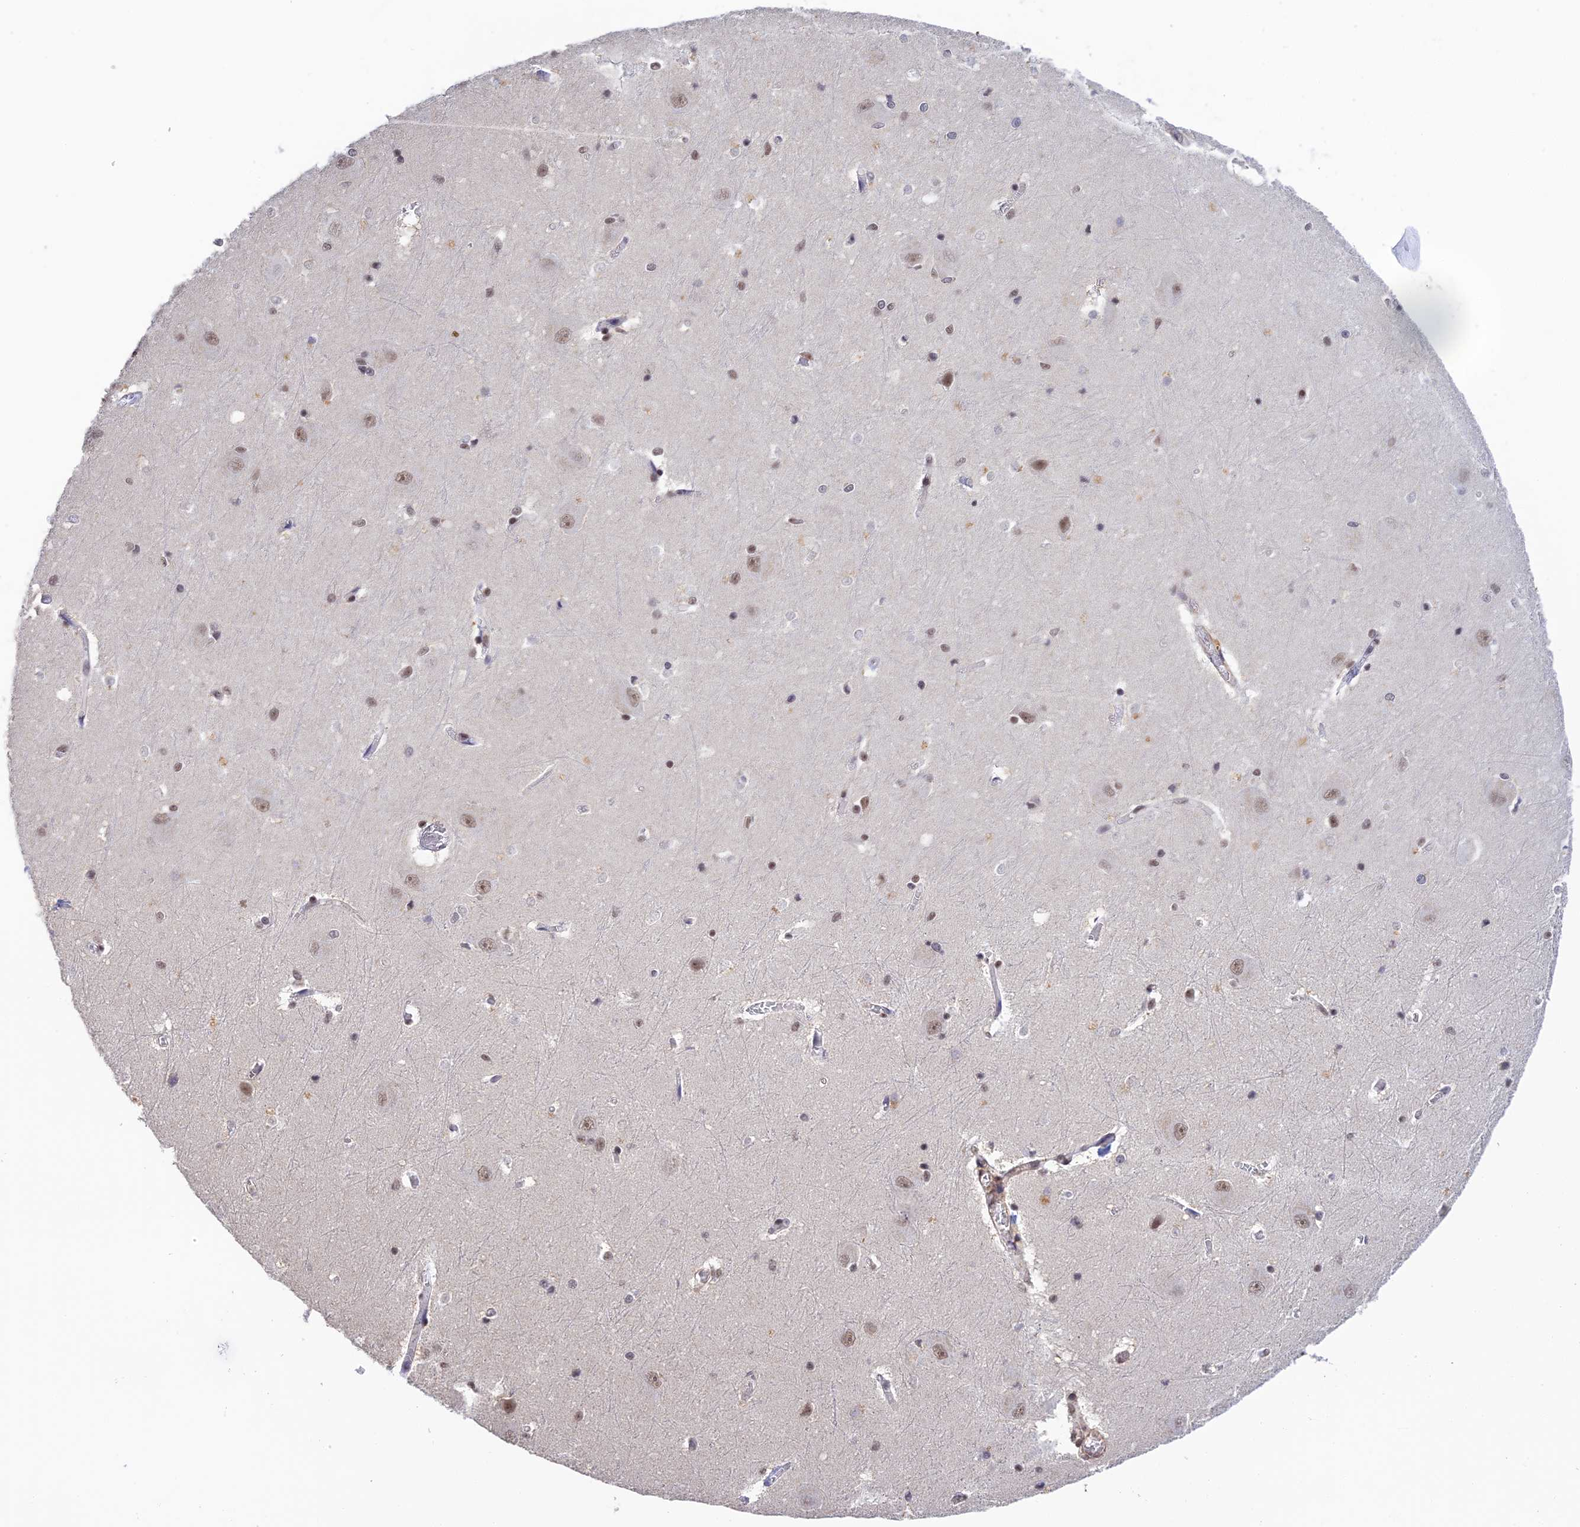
{"staining": {"intensity": "weak", "quantity": "25%-75%", "location": "nuclear"}, "tissue": "caudate", "cell_type": "Glial cells", "image_type": "normal", "snomed": [{"axis": "morphology", "description": "Normal tissue, NOS"}, {"axis": "topography", "description": "Lateral ventricle wall"}], "caption": "About 25%-75% of glial cells in benign caudate demonstrate weak nuclear protein staining as visualized by brown immunohistochemical staining.", "gene": "THAP11", "patient": {"sex": "male", "age": 37}}